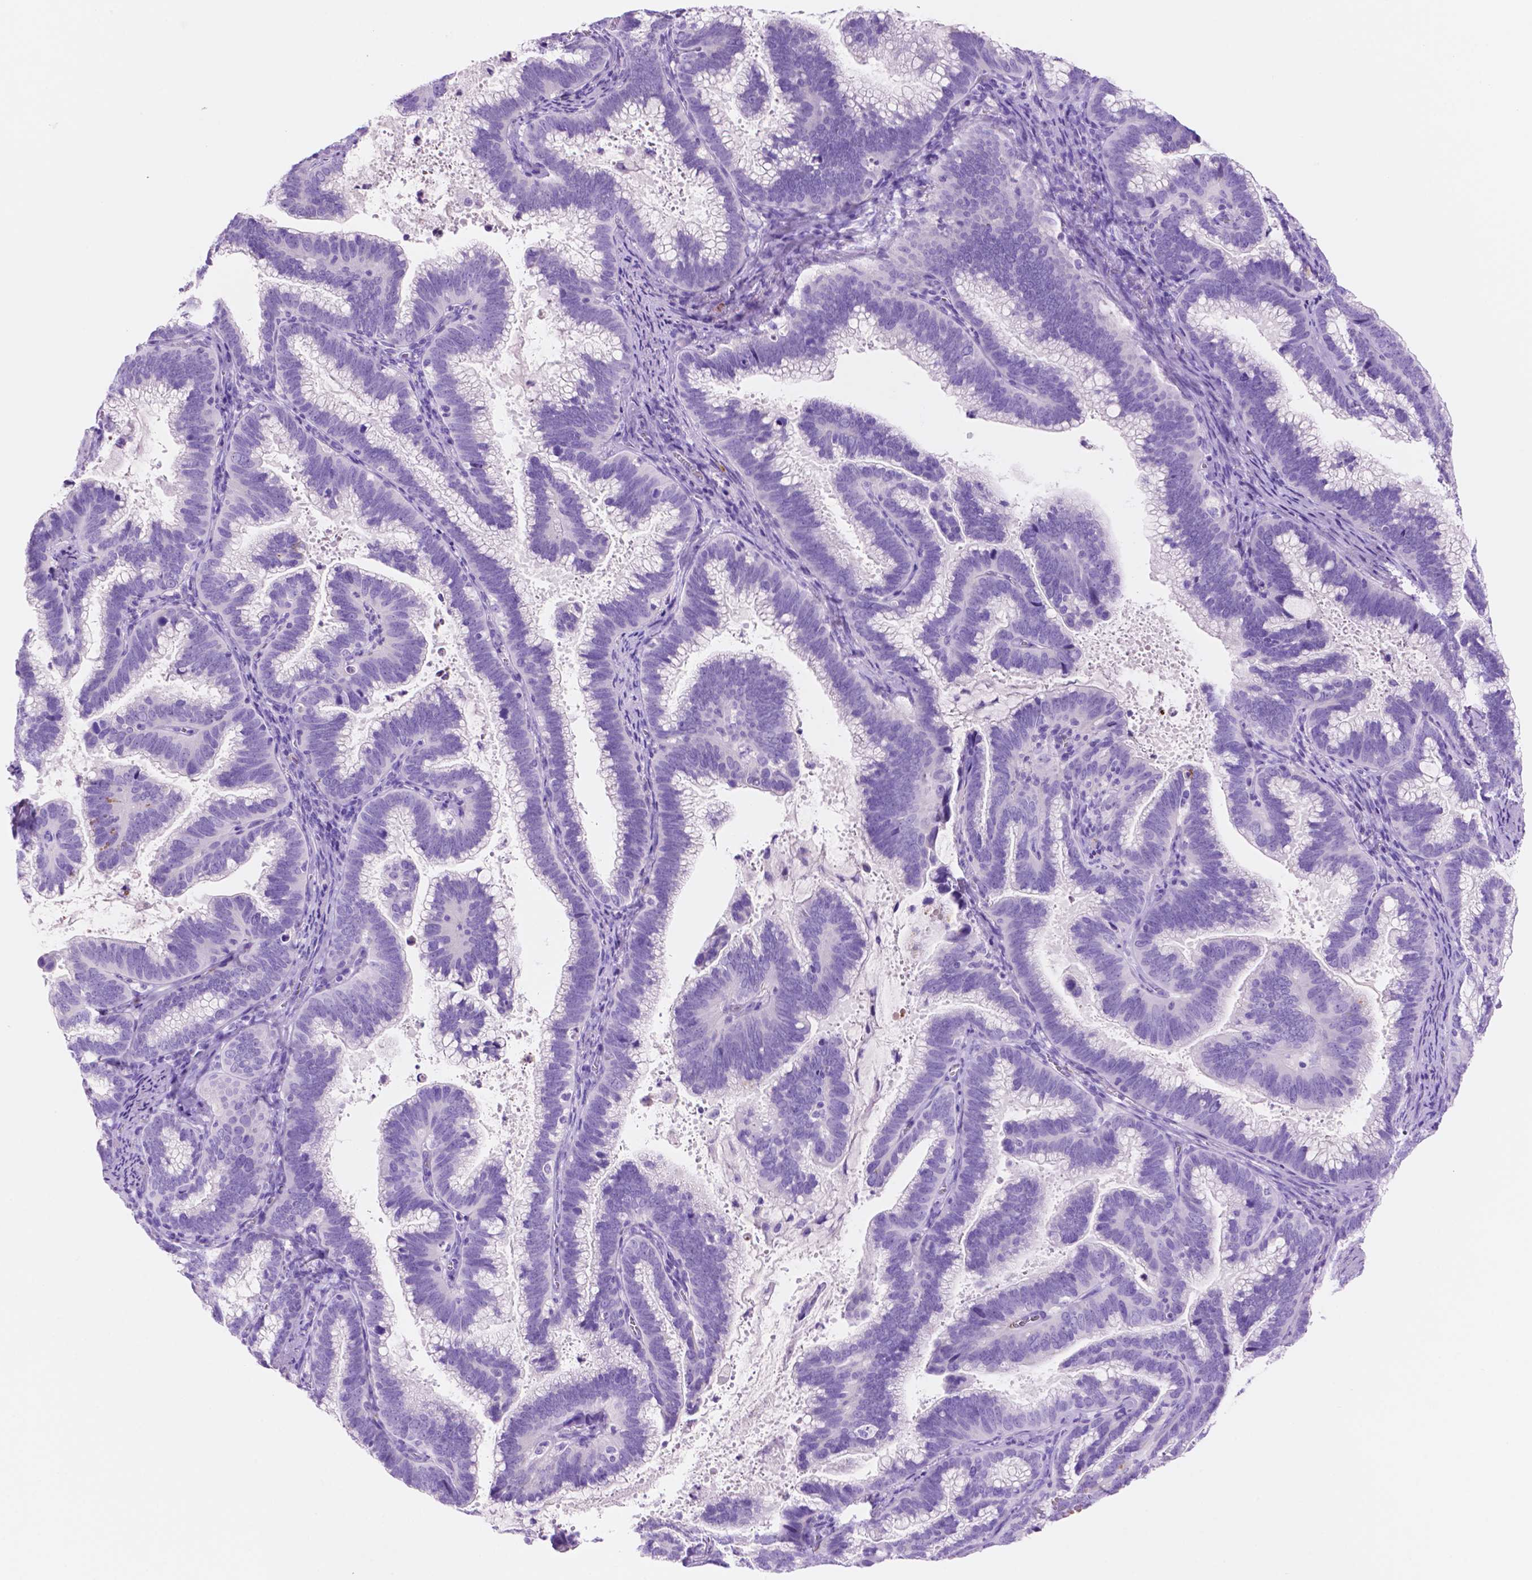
{"staining": {"intensity": "negative", "quantity": "none", "location": "none"}, "tissue": "cervical cancer", "cell_type": "Tumor cells", "image_type": "cancer", "snomed": [{"axis": "morphology", "description": "Adenocarcinoma, NOS"}, {"axis": "topography", "description": "Cervix"}], "caption": "DAB (3,3'-diaminobenzidine) immunohistochemical staining of human cervical cancer (adenocarcinoma) shows no significant expression in tumor cells.", "gene": "FOXB2", "patient": {"sex": "female", "age": 61}}